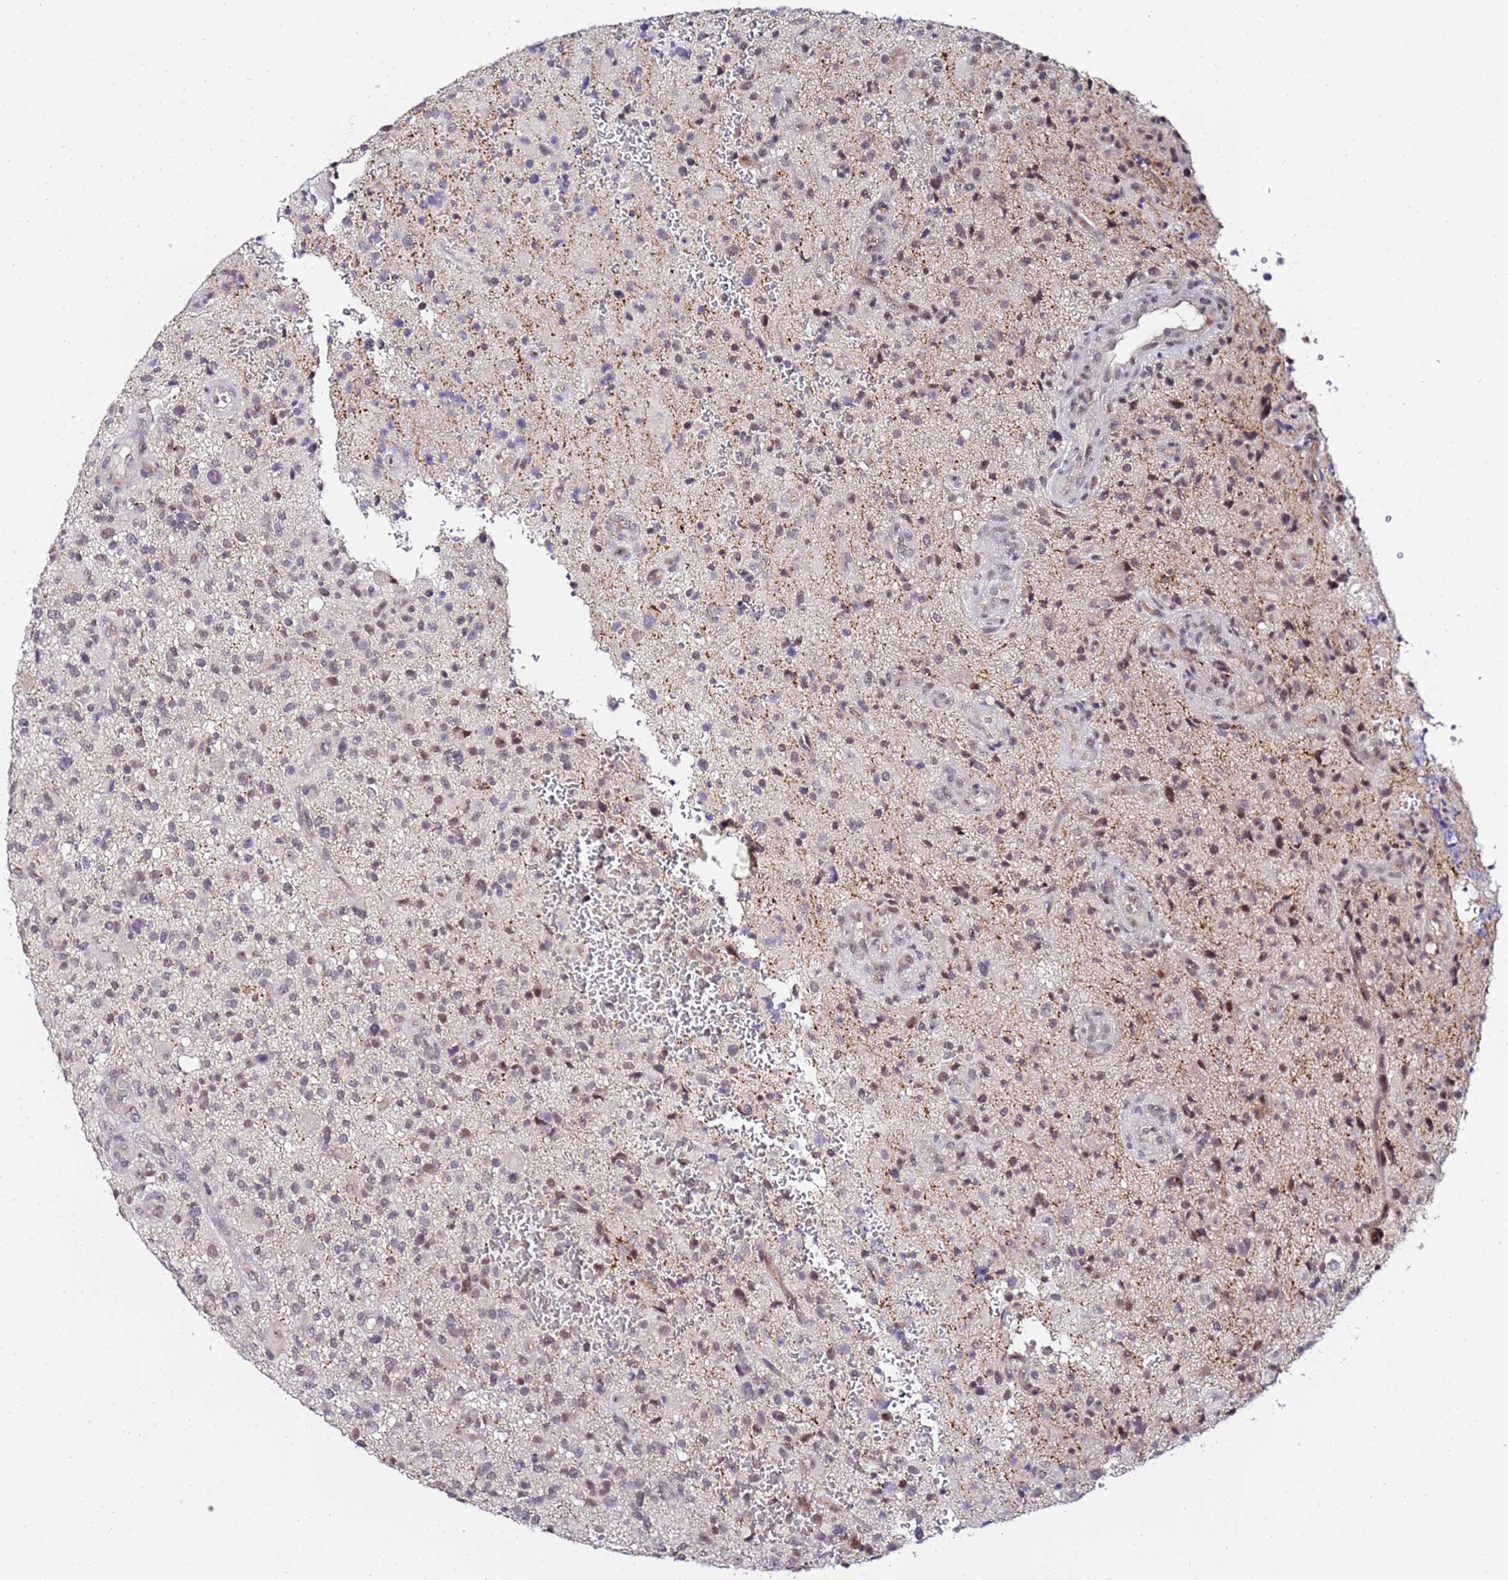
{"staining": {"intensity": "moderate", "quantity": "<25%", "location": "nuclear"}, "tissue": "glioma", "cell_type": "Tumor cells", "image_type": "cancer", "snomed": [{"axis": "morphology", "description": "Glioma, malignant, High grade"}, {"axis": "topography", "description": "Brain"}], "caption": "This photomicrograph shows immunohistochemistry staining of human malignant glioma (high-grade), with low moderate nuclear expression in about <25% of tumor cells.", "gene": "LSM3", "patient": {"sex": "male", "age": 47}}